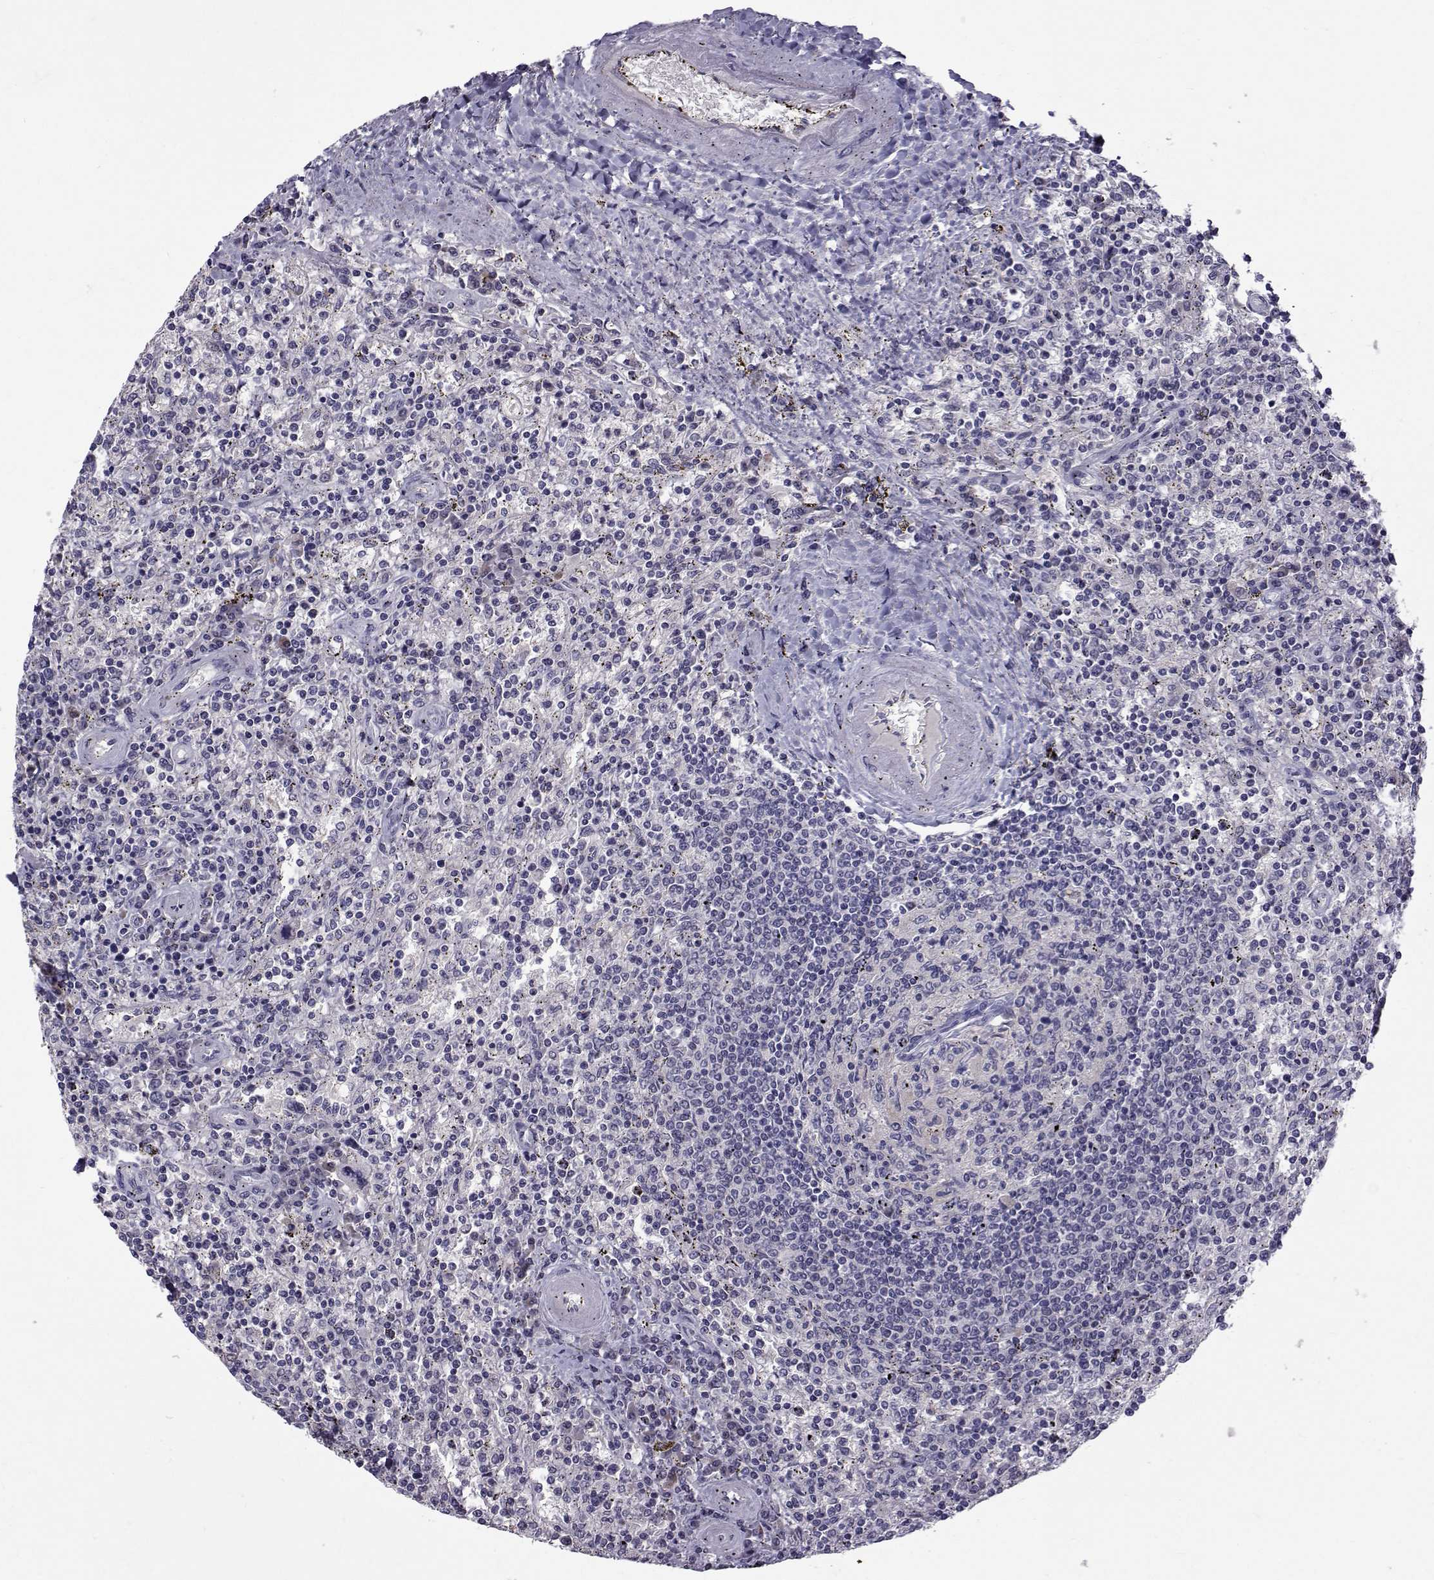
{"staining": {"intensity": "negative", "quantity": "none", "location": "none"}, "tissue": "lymphoma", "cell_type": "Tumor cells", "image_type": "cancer", "snomed": [{"axis": "morphology", "description": "Malignant lymphoma, non-Hodgkin's type, Low grade"}, {"axis": "topography", "description": "Spleen"}], "caption": "IHC histopathology image of lymphoma stained for a protein (brown), which displays no positivity in tumor cells.", "gene": "TNFRSF11B", "patient": {"sex": "male", "age": 62}}